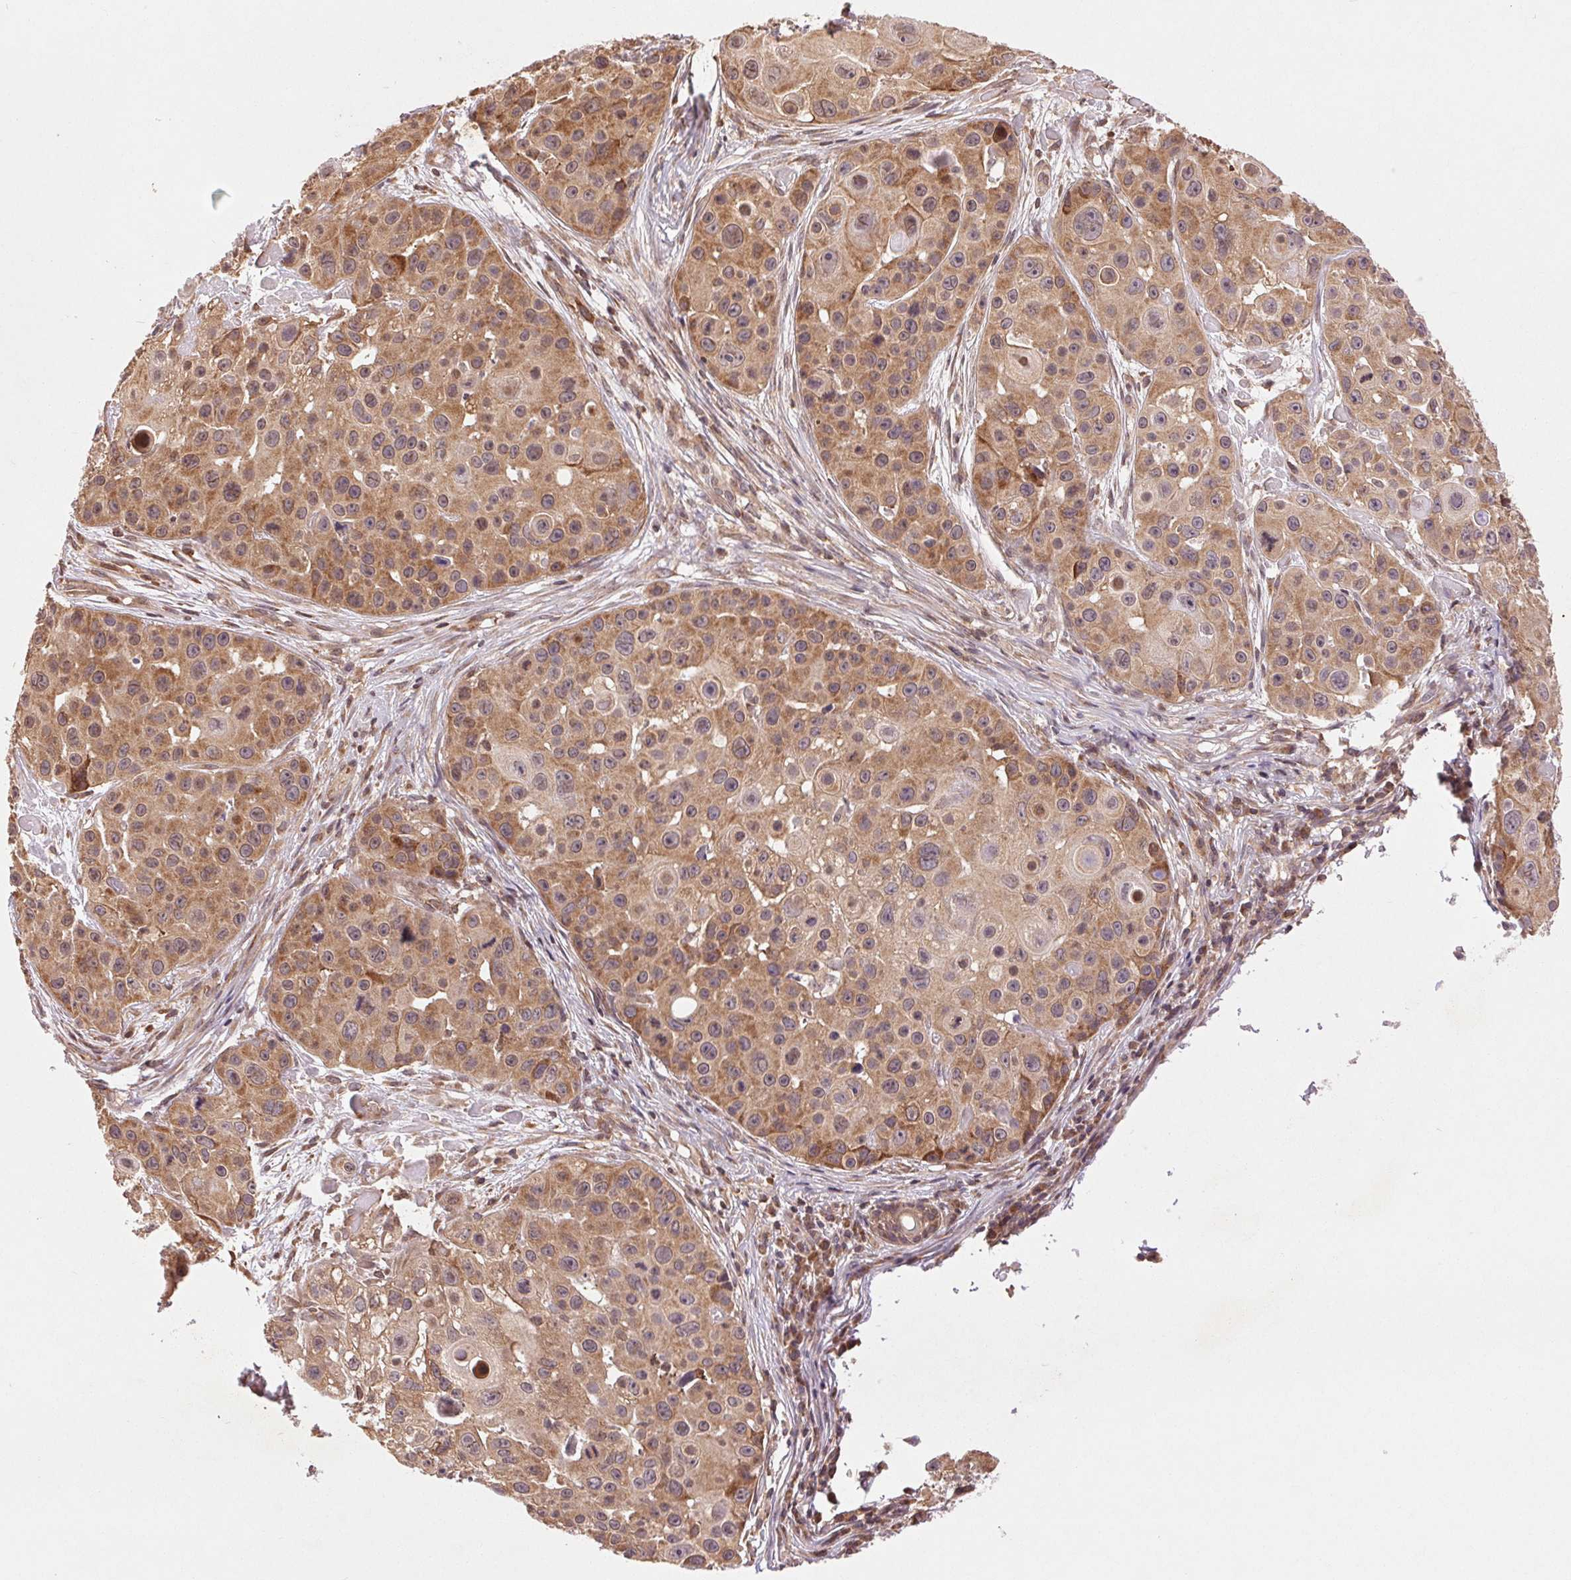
{"staining": {"intensity": "moderate", "quantity": ">75%", "location": "cytoplasmic/membranous"}, "tissue": "skin cancer", "cell_type": "Tumor cells", "image_type": "cancer", "snomed": [{"axis": "morphology", "description": "Squamous cell carcinoma, NOS"}, {"axis": "topography", "description": "Skin"}], "caption": "Human skin cancer stained for a protein (brown) exhibits moderate cytoplasmic/membranous positive positivity in about >75% of tumor cells.", "gene": "BTF3L4", "patient": {"sex": "male", "age": 92}}